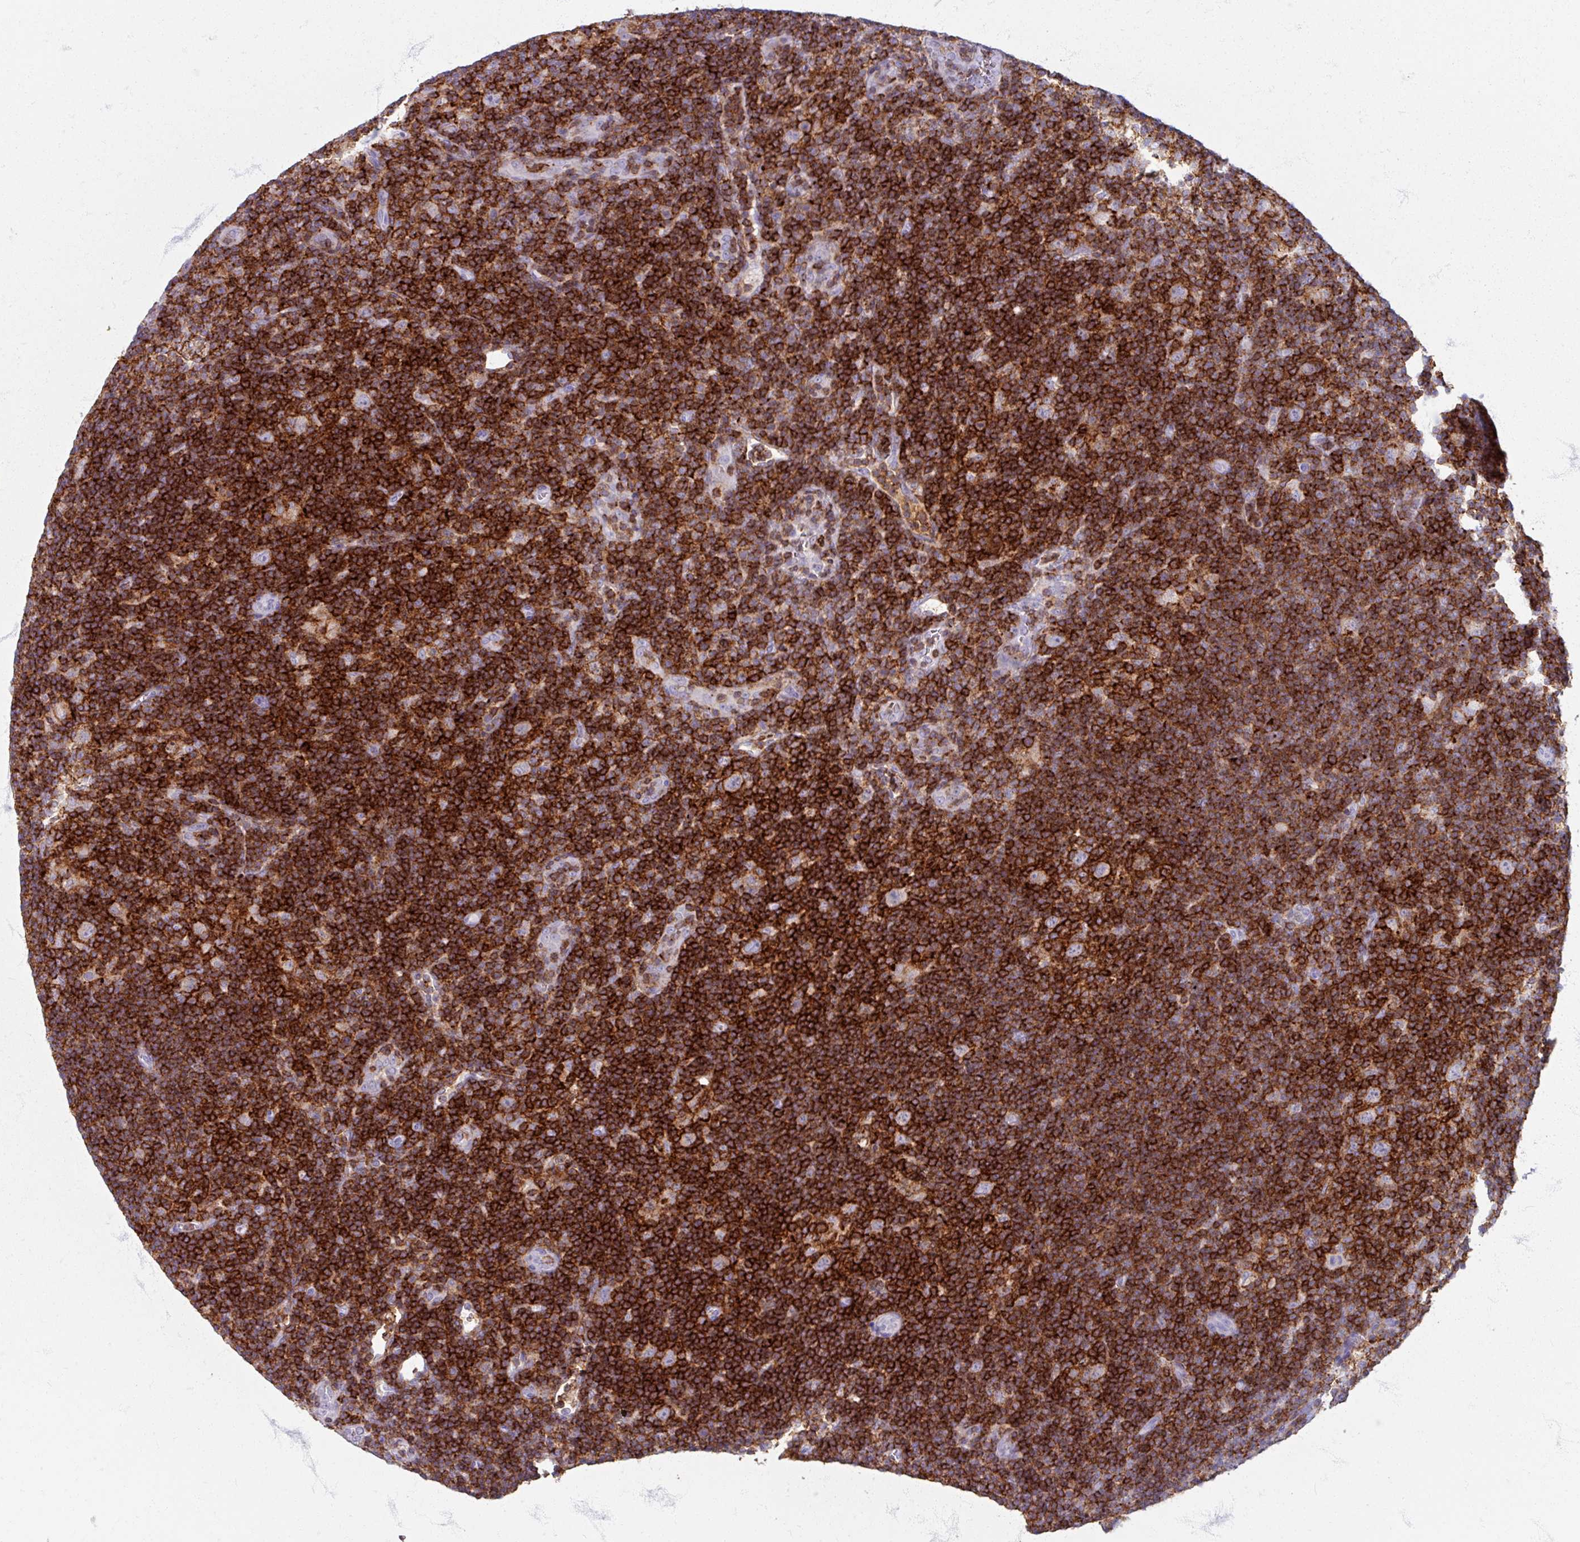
{"staining": {"intensity": "negative", "quantity": "none", "location": "none"}, "tissue": "lymphoma", "cell_type": "Tumor cells", "image_type": "cancer", "snomed": [{"axis": "morphology", "description": "Hodgkin's disease, NOS"}, {"axis": "topography", "description": "Lymph node"}], "caption": "The immunohistochemistry photomicrograph has no significant positivity in tumor cells of Hodgkin's disease tissue.", "gene": "PTPRC", "patient": {"sex": "female", "age": 57}}